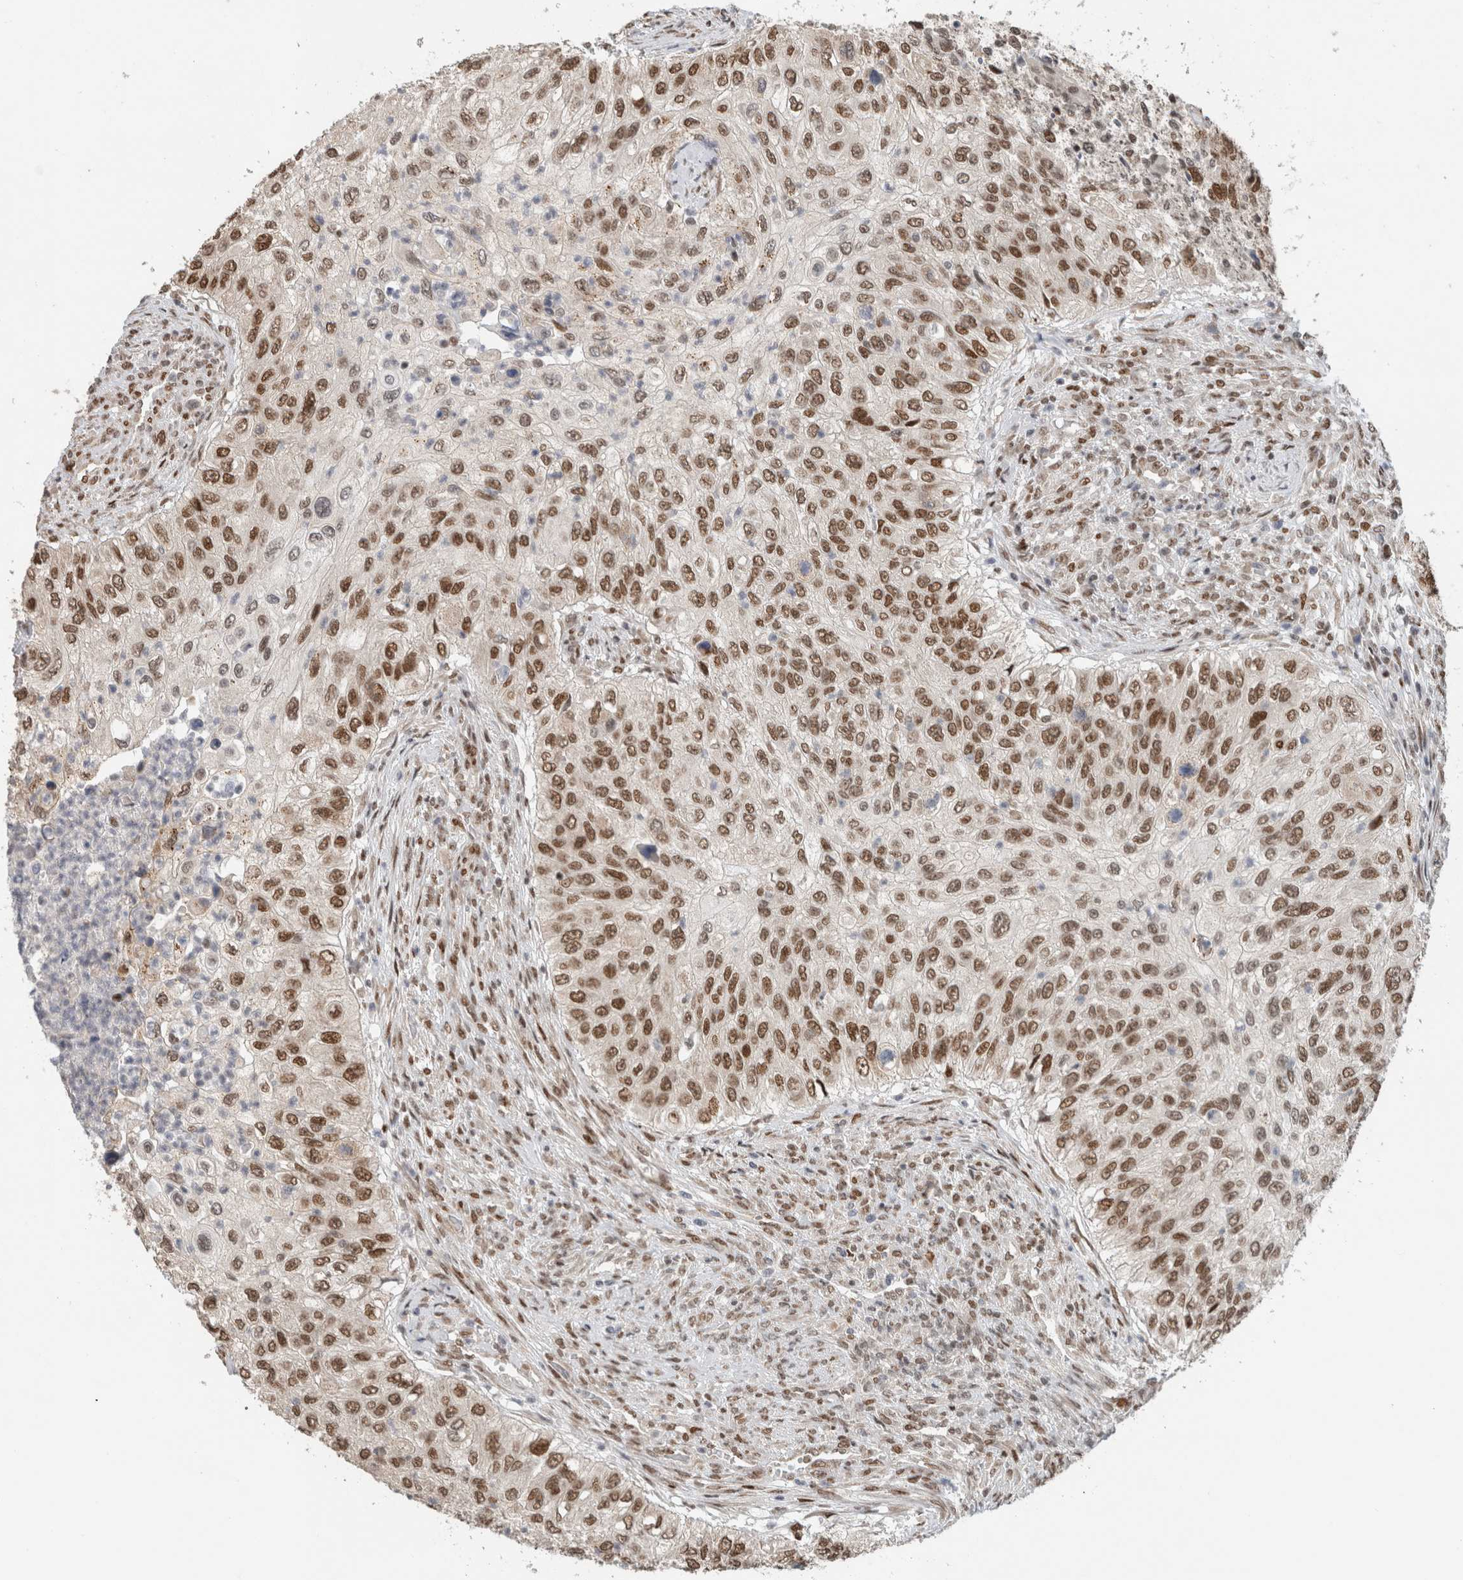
{"staining": {"intensity": "moderate", "quantity": ">75%", "location": "nuclear"}, "tissue": "urothelial cancer", "cell_type": "Tumor cells", "image_type": "cancer", "snomed": [{"axis": "morphology", "description": "Urothelial carcinoma, High grade"}, {"axis": "topography", "description": "Urinary bladder"}], "caption": "Protein analysis of urothelial cancer tissue displays moderate nuclear positivity in about >75% of tumor cells.", "gene": "HNRNPR", "patient": {"sex": "female", "age": 60}}